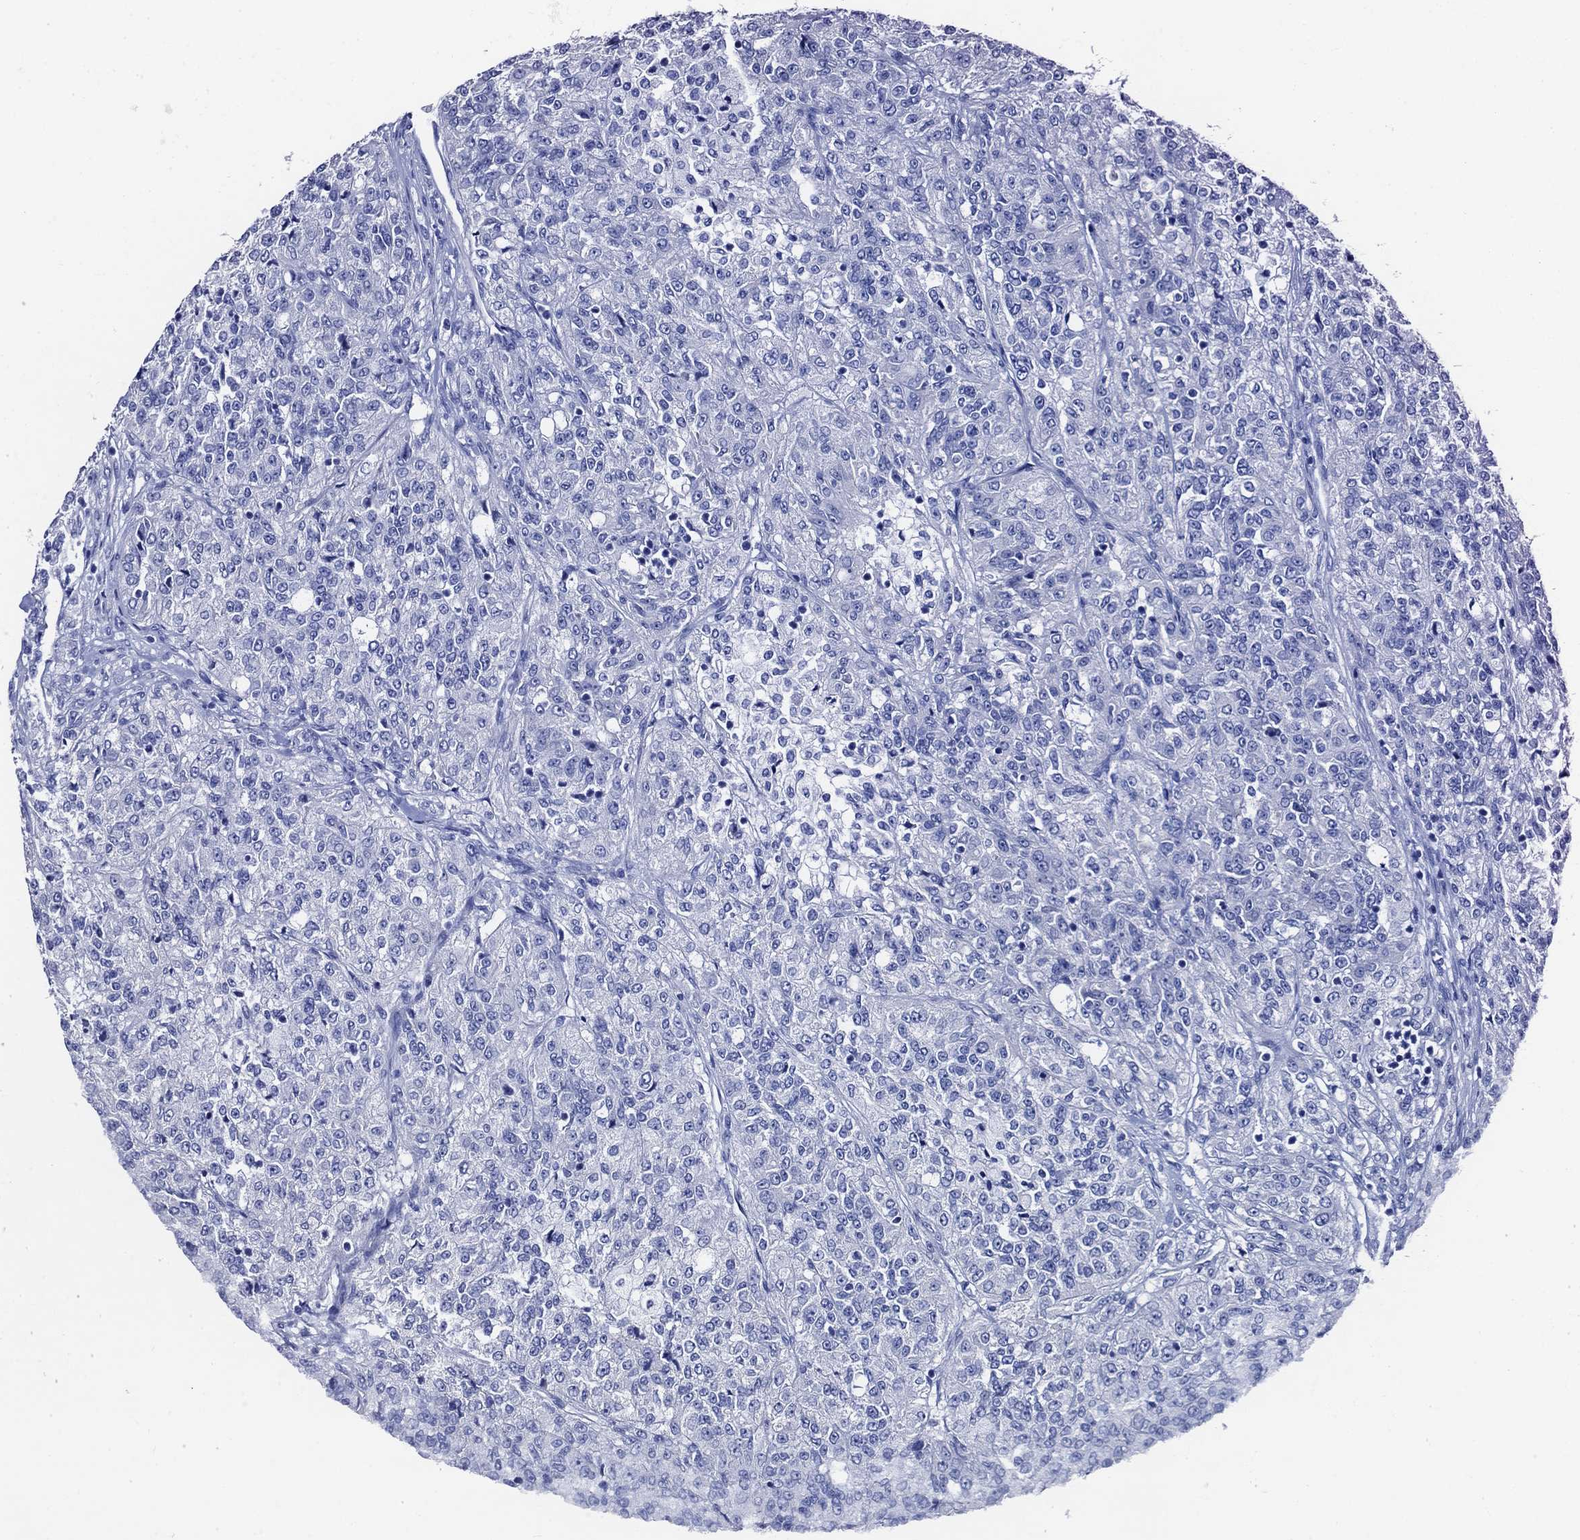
{"staining": {"intensity": "negative", "quantity": "none", "location": "none"}, "tissue": "renal cancer", "cell_type": "Tumor cells", "image_type": "cancer", "snomed": [{"axis": "morphology", "description": "Adenocarcinoma, NOS"}, {"axis": "topography", "description": "Kidney"}], "caption": "Tumor cells show no significant protein staining in adenocarcinoma (renal).", "gene": "GIP", "patient": {"sex": "female", "age": 63}}